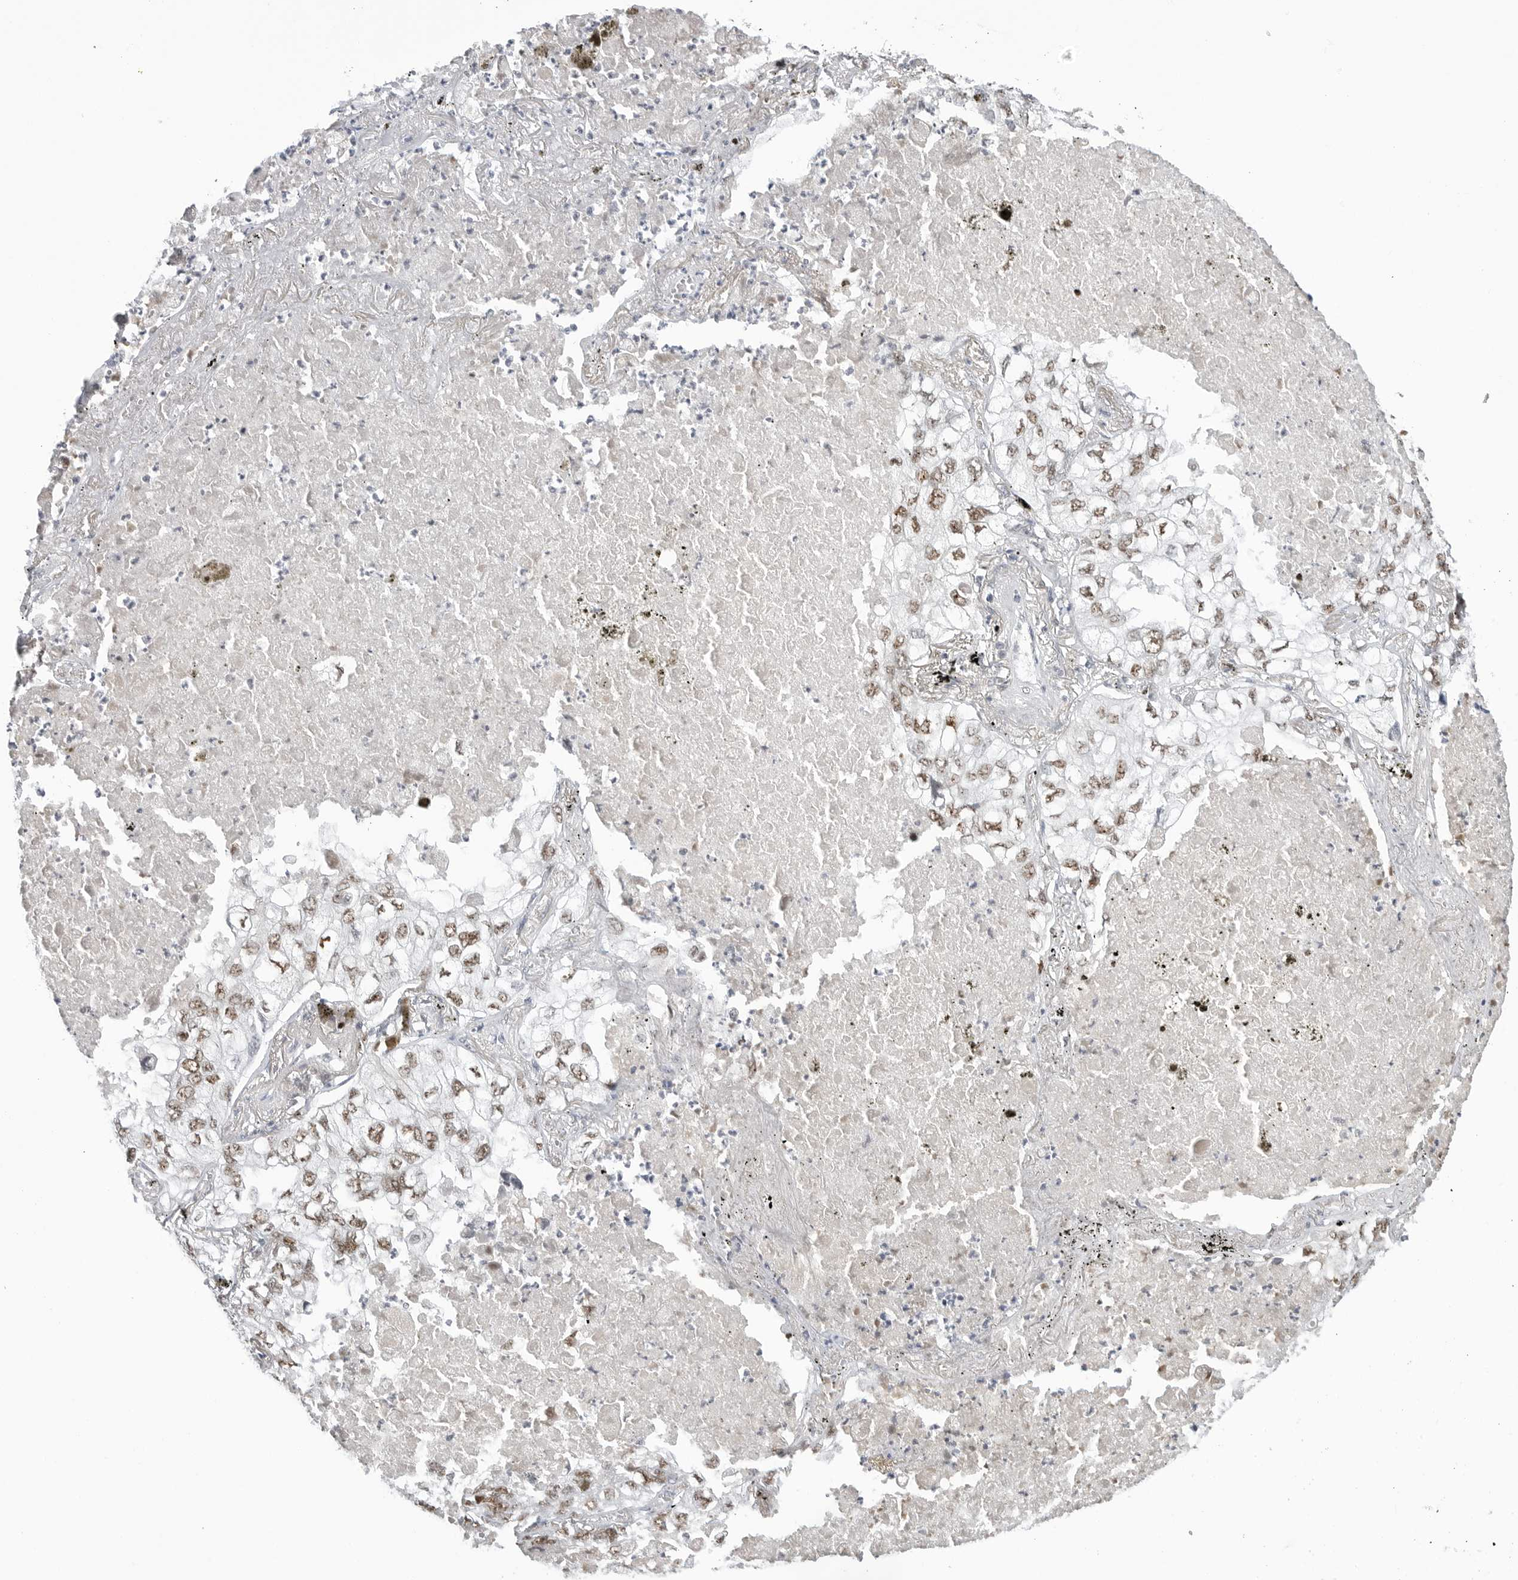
{"staining": {"intensity": "moderate", "quantity": ">75%", "location": "nuclear"}, "tissue": "lung cancer", "cell_type": "Tumor cells", "image_type": "cancer", "snomed": [{"axis": "morphology", "description": "Adenocarcinoma, NOS"}, {"axis": "topography", "description": "Lung"}], "caption": "Lung cancer tissue shows moderate nuclear staining in about >75% of tumor cells The staining is performed using DAB brown chromogen to label protein expression. The nuclei are counter-stained blue using hematoxylin.", "gene": "WRAP53", "patient": {"sex": "male", "age": 65}}